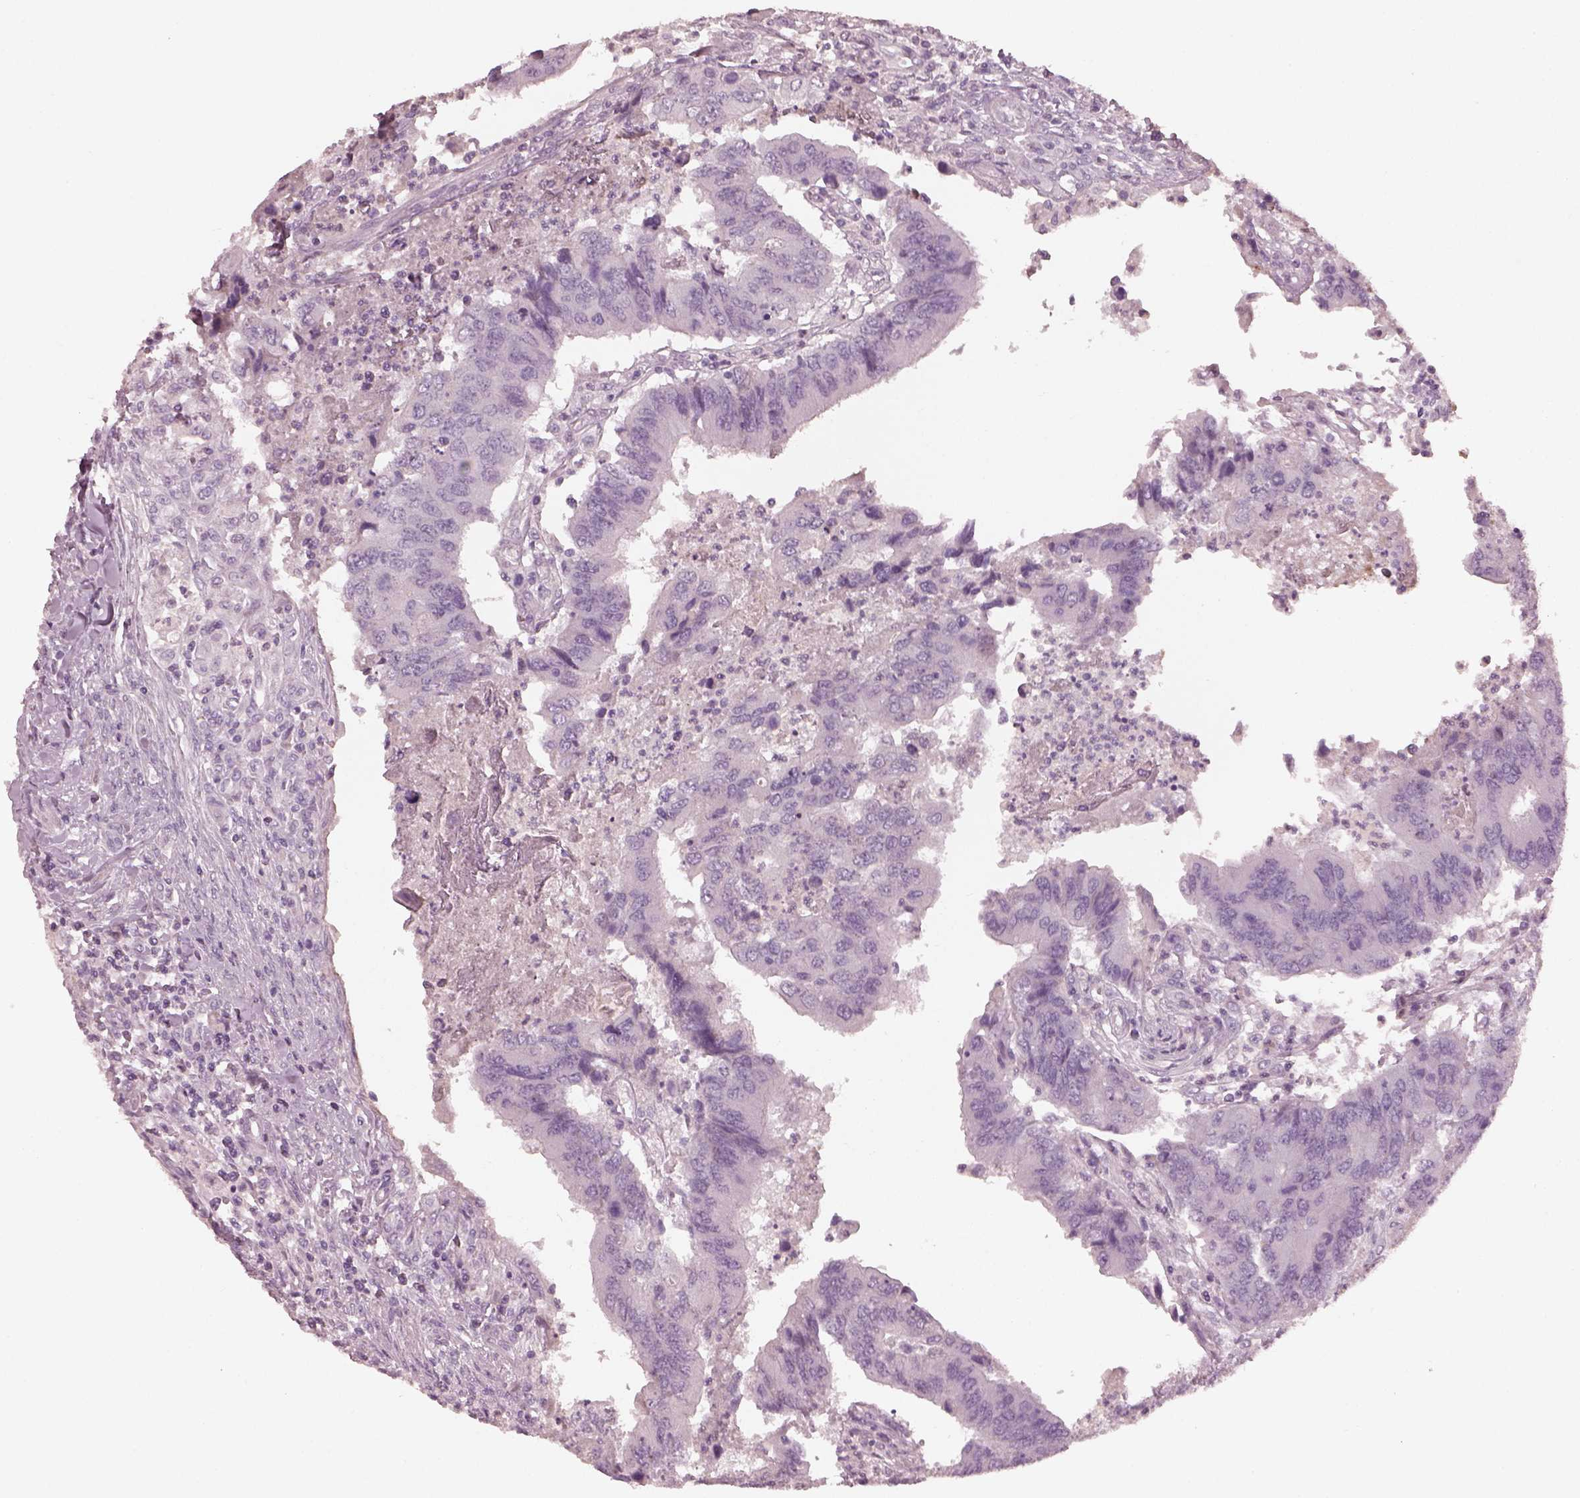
{"staining": {"intensity": "negative", "quantity": "none", "location": "none"}, "tissue": "colorectal cancer", "cell_type": "Tumor cells", "image_type": "cancer", "snomed": [{"axis": "morphology", "description": "Adenocarcinoma, NOS"}, {"axis": "topography", "description": "Colon"}], "caption": "Colorectal cancer (adenocarcinoma) stained for a protein using immunohistochemistry exhibits no positivity tumor cells.", "gene": "OPTC", "patient": {"sex": "female", "age": 67}}